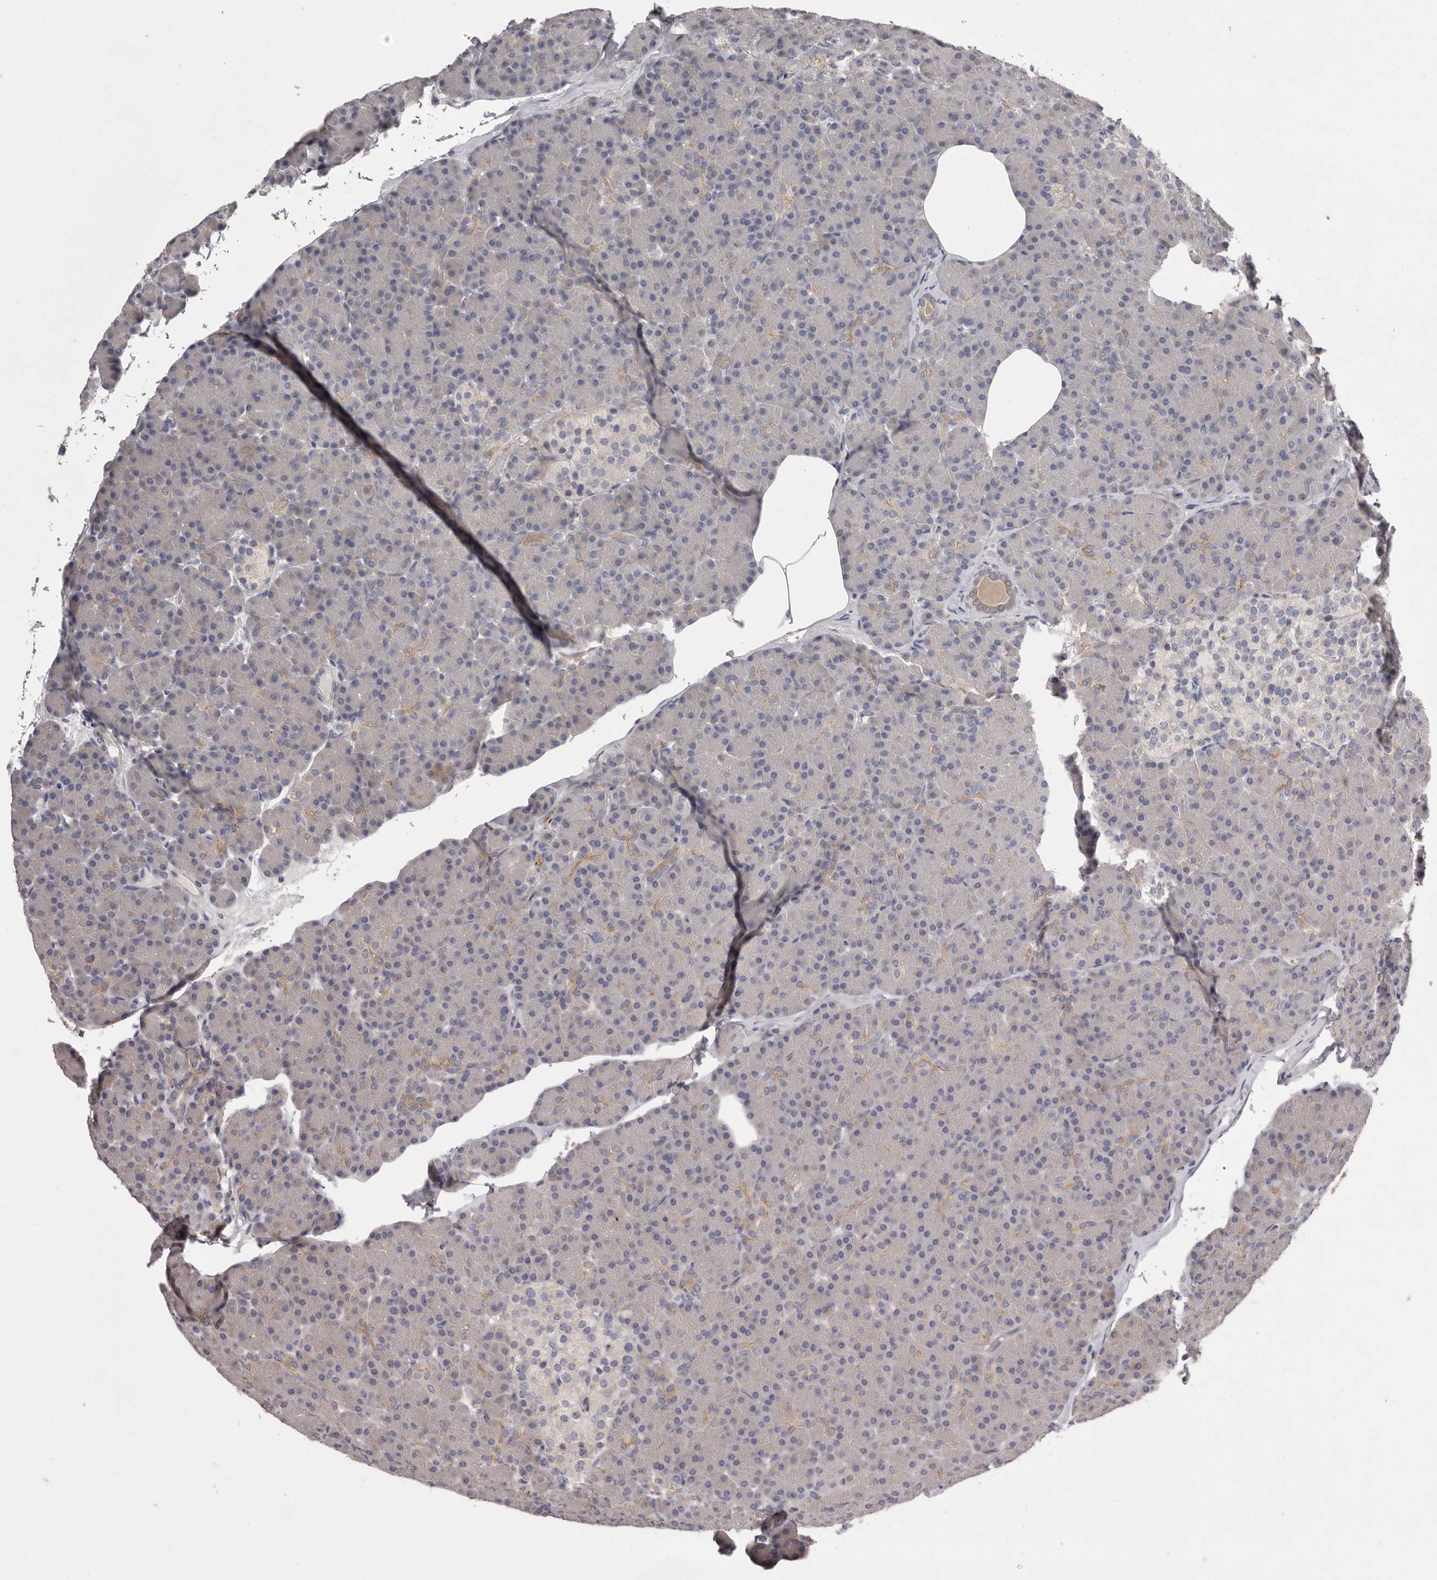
{"staining": {"intensity": "weak", "quantity": "<25%", "location": "cytoplasmic/membranous"}, "tissue": "pancreas", "cell_type": "Exocrine glandular cells", "image_type": "normal", "snomed": [{"axis": "morphology", "description": "Normal tissue, NOS"}, {"axis": "topography", "description": "Pancreas"}], "caption": "Image shows no protein expression in exocrine glandular cells of unremarkable pancreas. (DAB (3,3'-diaminobenzidine) immunohistochemistry (IHC) visualized using brightfield microscopy, high magnification).", "gene": "PNRC1", "patient": {"sex": "female", "age": 43}}